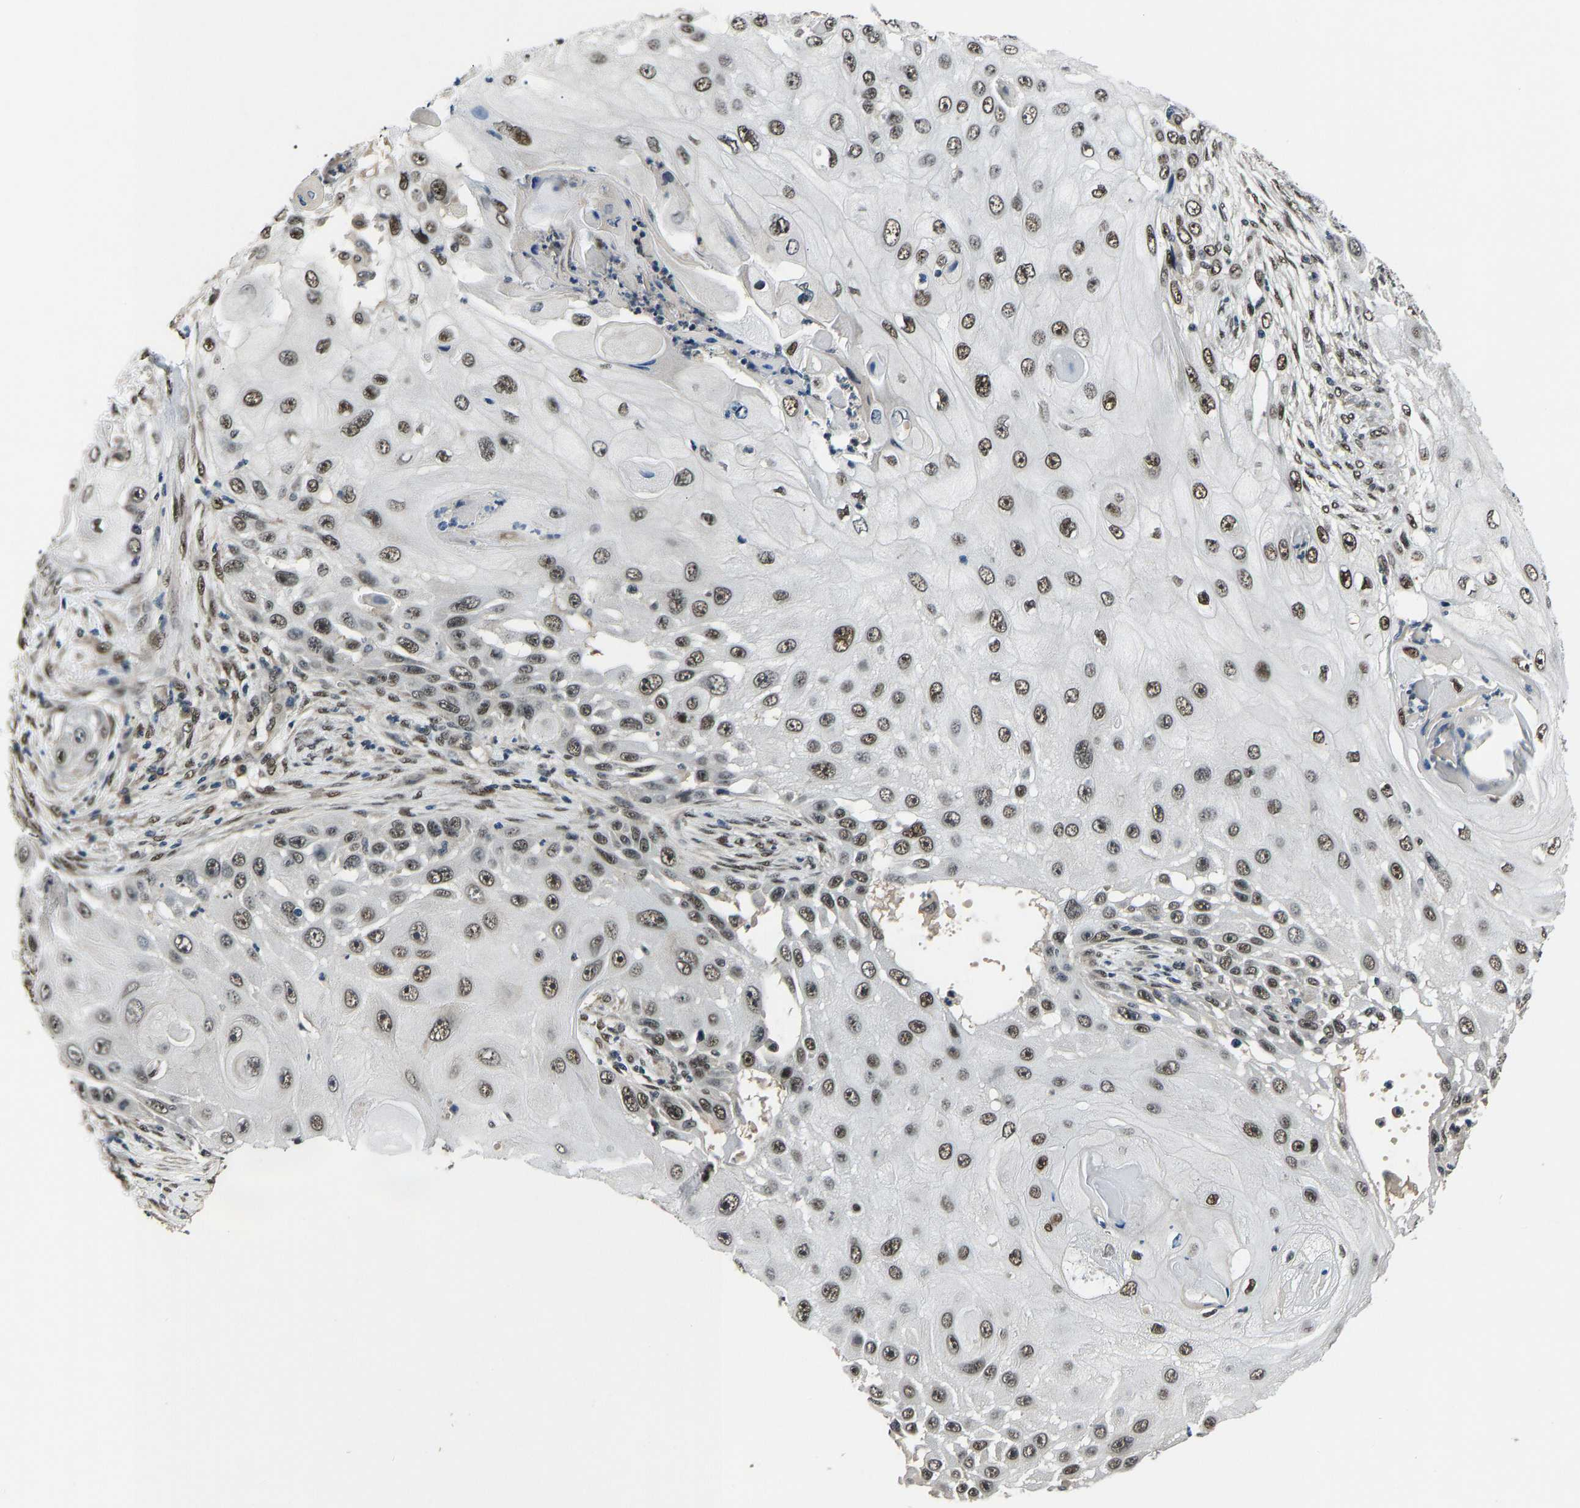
{"staining": {"intensity": "moderate", "quantity": ">75%", "location": "nuclear"}, "tissue": "skin cancer", "cell_type": "Tumor cells", "image_type": "cancer", "snomed": [{"axis": "morphology", "description": "Squamous cell carcinoma, NOS"}, {"axis": "topography", "description": "Skin"}], "caption": "Skin squamous cell carcinoma was stained to show a protein in brown. There is medium levels of moderate nuclear positivity in about >75% of tumor cells.", "gene": "FOS", "patient": {"sex": "female", "age": 44}}